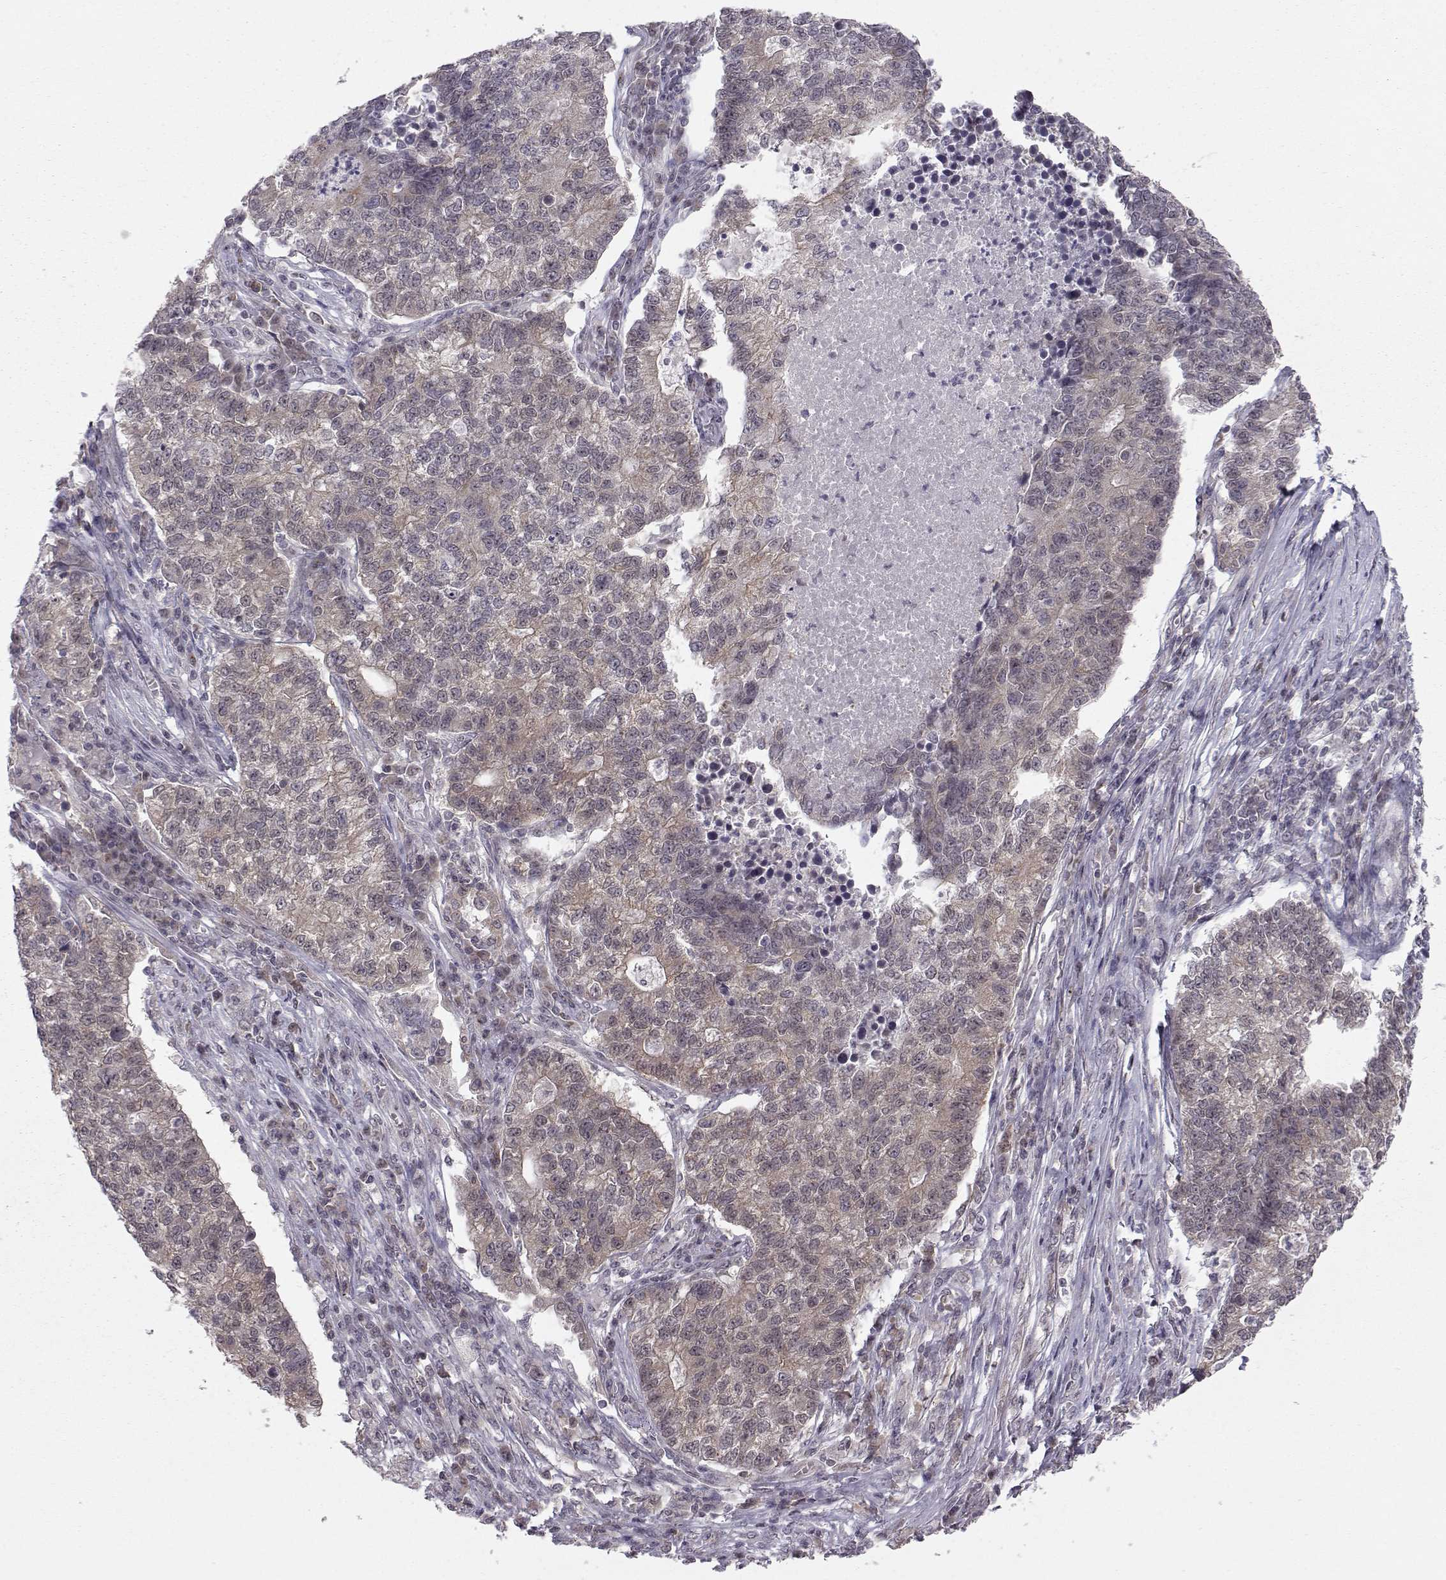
{"staining": {"intensity": "weak", "quantity": "25%-75%", "location": "cytoplasmic/membranous"}, "tissue": "lung cancer", "cell_type": "Tumor cells", "image_type": "cancer", "snomed": [{"axis": "morphology", "description": "Adenocarcinoma, NOS"}, {"axis": "topography", "description": "Lung"}], "caption": "This photomicrograph demonstrates immunohistochemistry (IHC) staining of human lung cancer (adenocarcinoma), with low weak cytoplasmic/membranous positivity in approximately 25%-75% of tumor cells.", "gene": "KIF13B", "patient": {"sex": "male", "age": 57}}